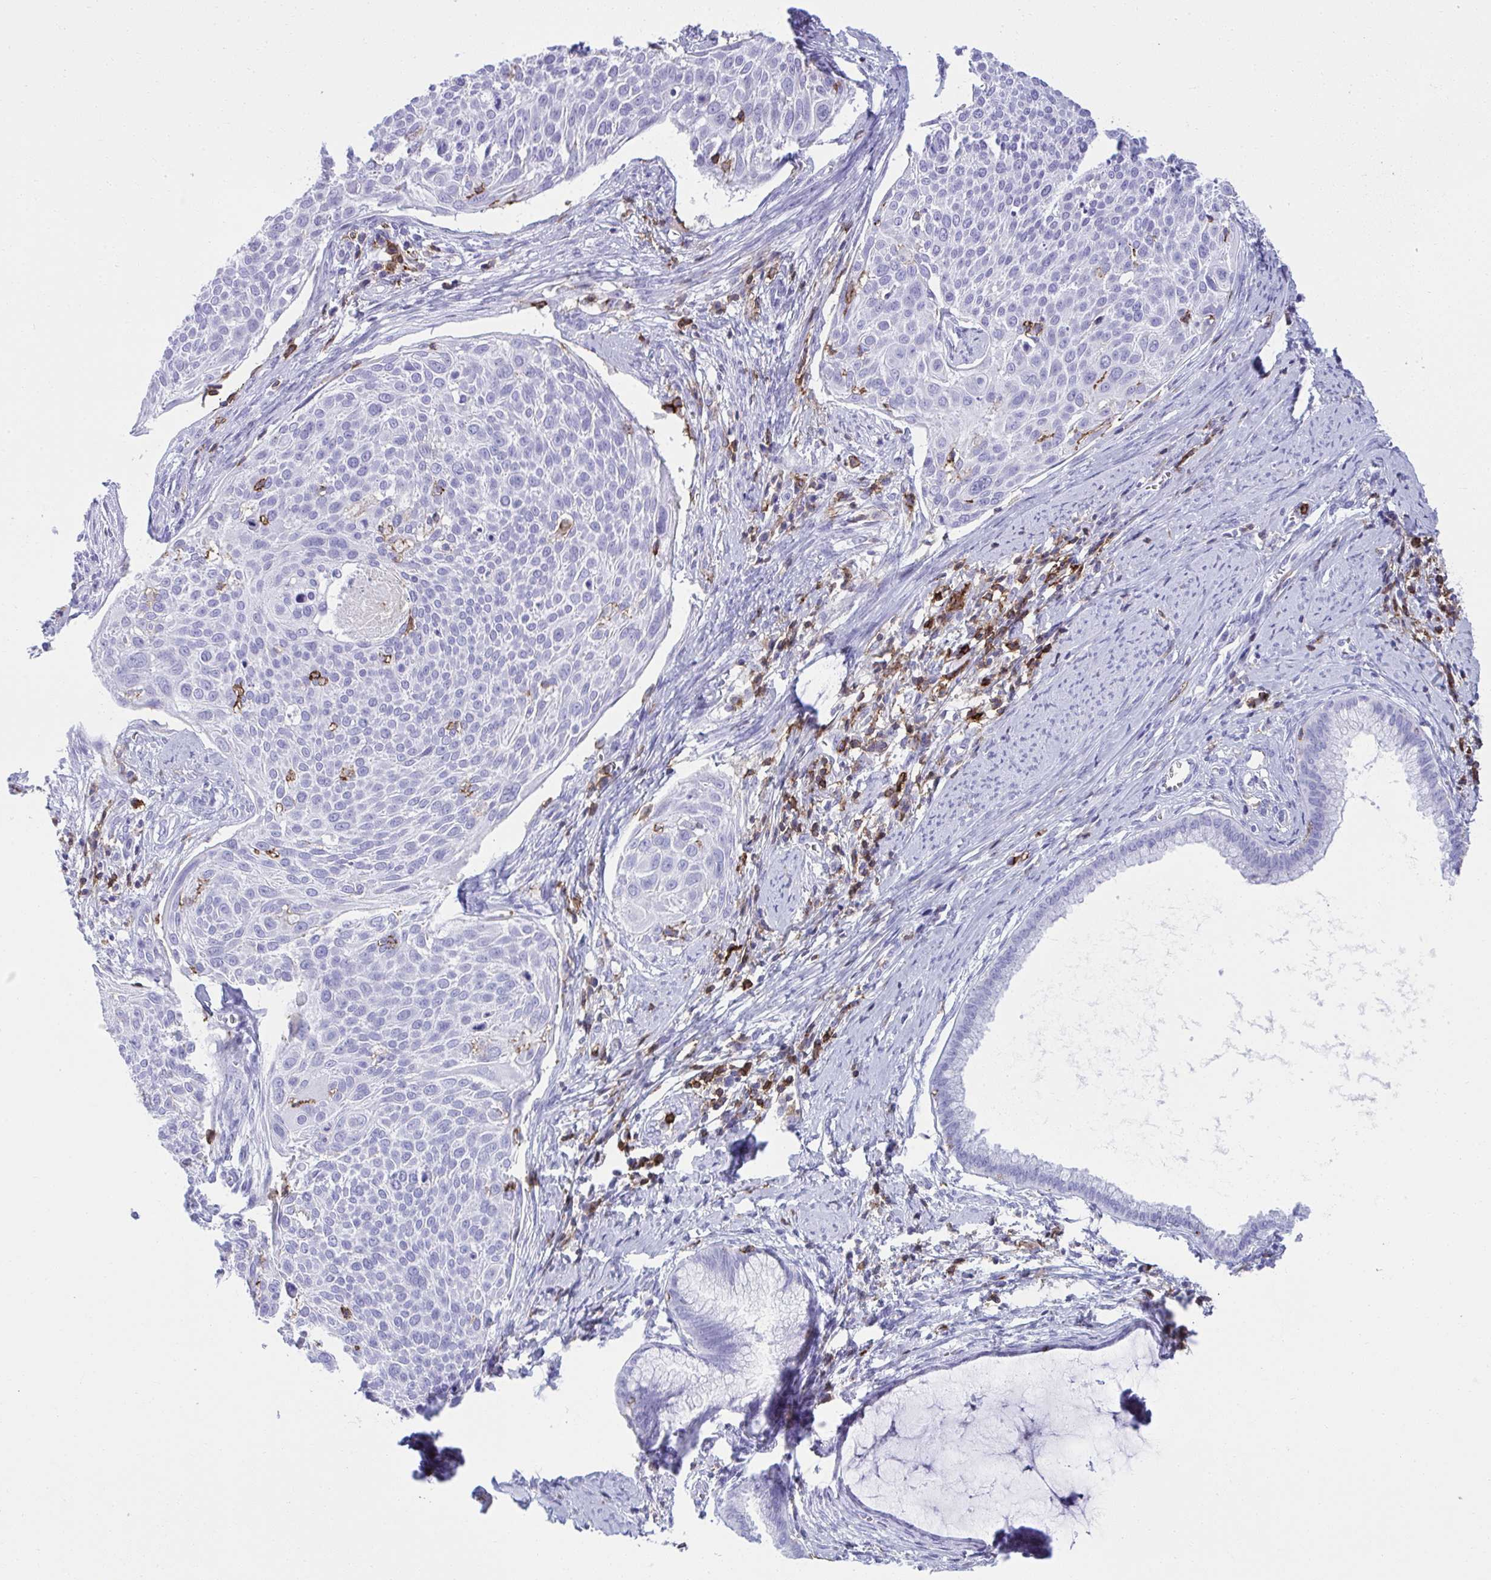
{"staining": {"intensity": "negative", "quantity": "none", "location": "none"}, "tissue": "cervical cancer", "cell_type": "Tumor cells", "image_type": "cancer", "snomed": [{"axis": "morphology", "description": "Squamous cell carcinoma, NOS"}, {"axis": "topography", "description": "Cervix"}], "caption": "This is a photomicrograph of immunohistochemistry (IHC) staining of cervical cancer (squamous cell carcinoma), which shows no expression in tumor cells. Nuclei are stained in blue.", "gene": "SPN", "patient": {"sex": "female", "age": 39}}